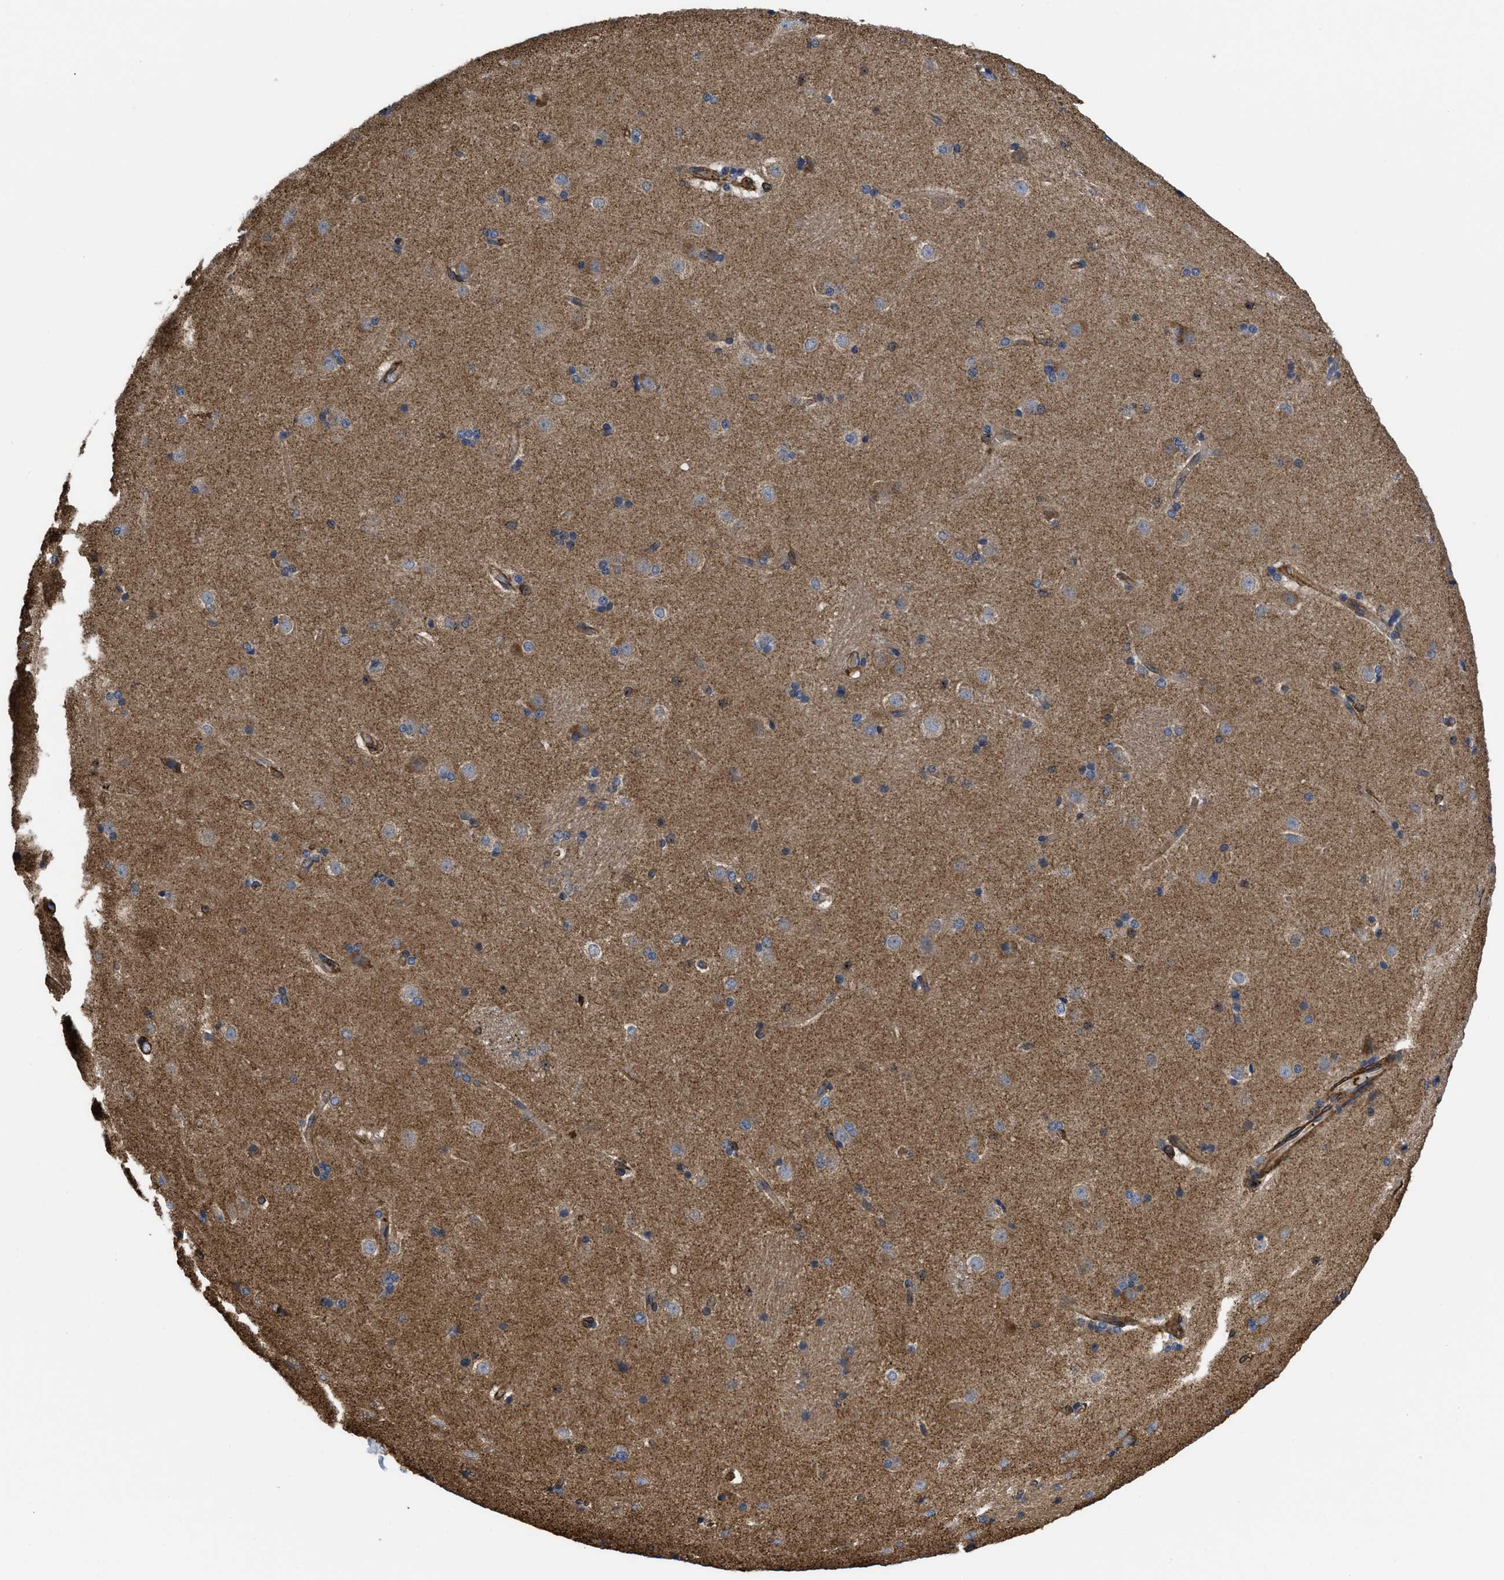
{"staining": {"intensity": "moderate", "quantity": "<25%", "location": "cytoplasmic/membranous"}, "tissue": "caudate", "cell_type": "Glial cells", "image_type": "normal", "snomed": [{"axis": "morphology", "description": "Normal tissue, NOS"}, {"axis": "topography", "description": "Lateral ventricle wall"}], "caption": "Protein analysis of normal caudate reveals moderate cytoplasmic/membranous staining in about <25% of glial cells.", "gene": "SCUBE2", "patient": {"sex": "female", "age": 19}}